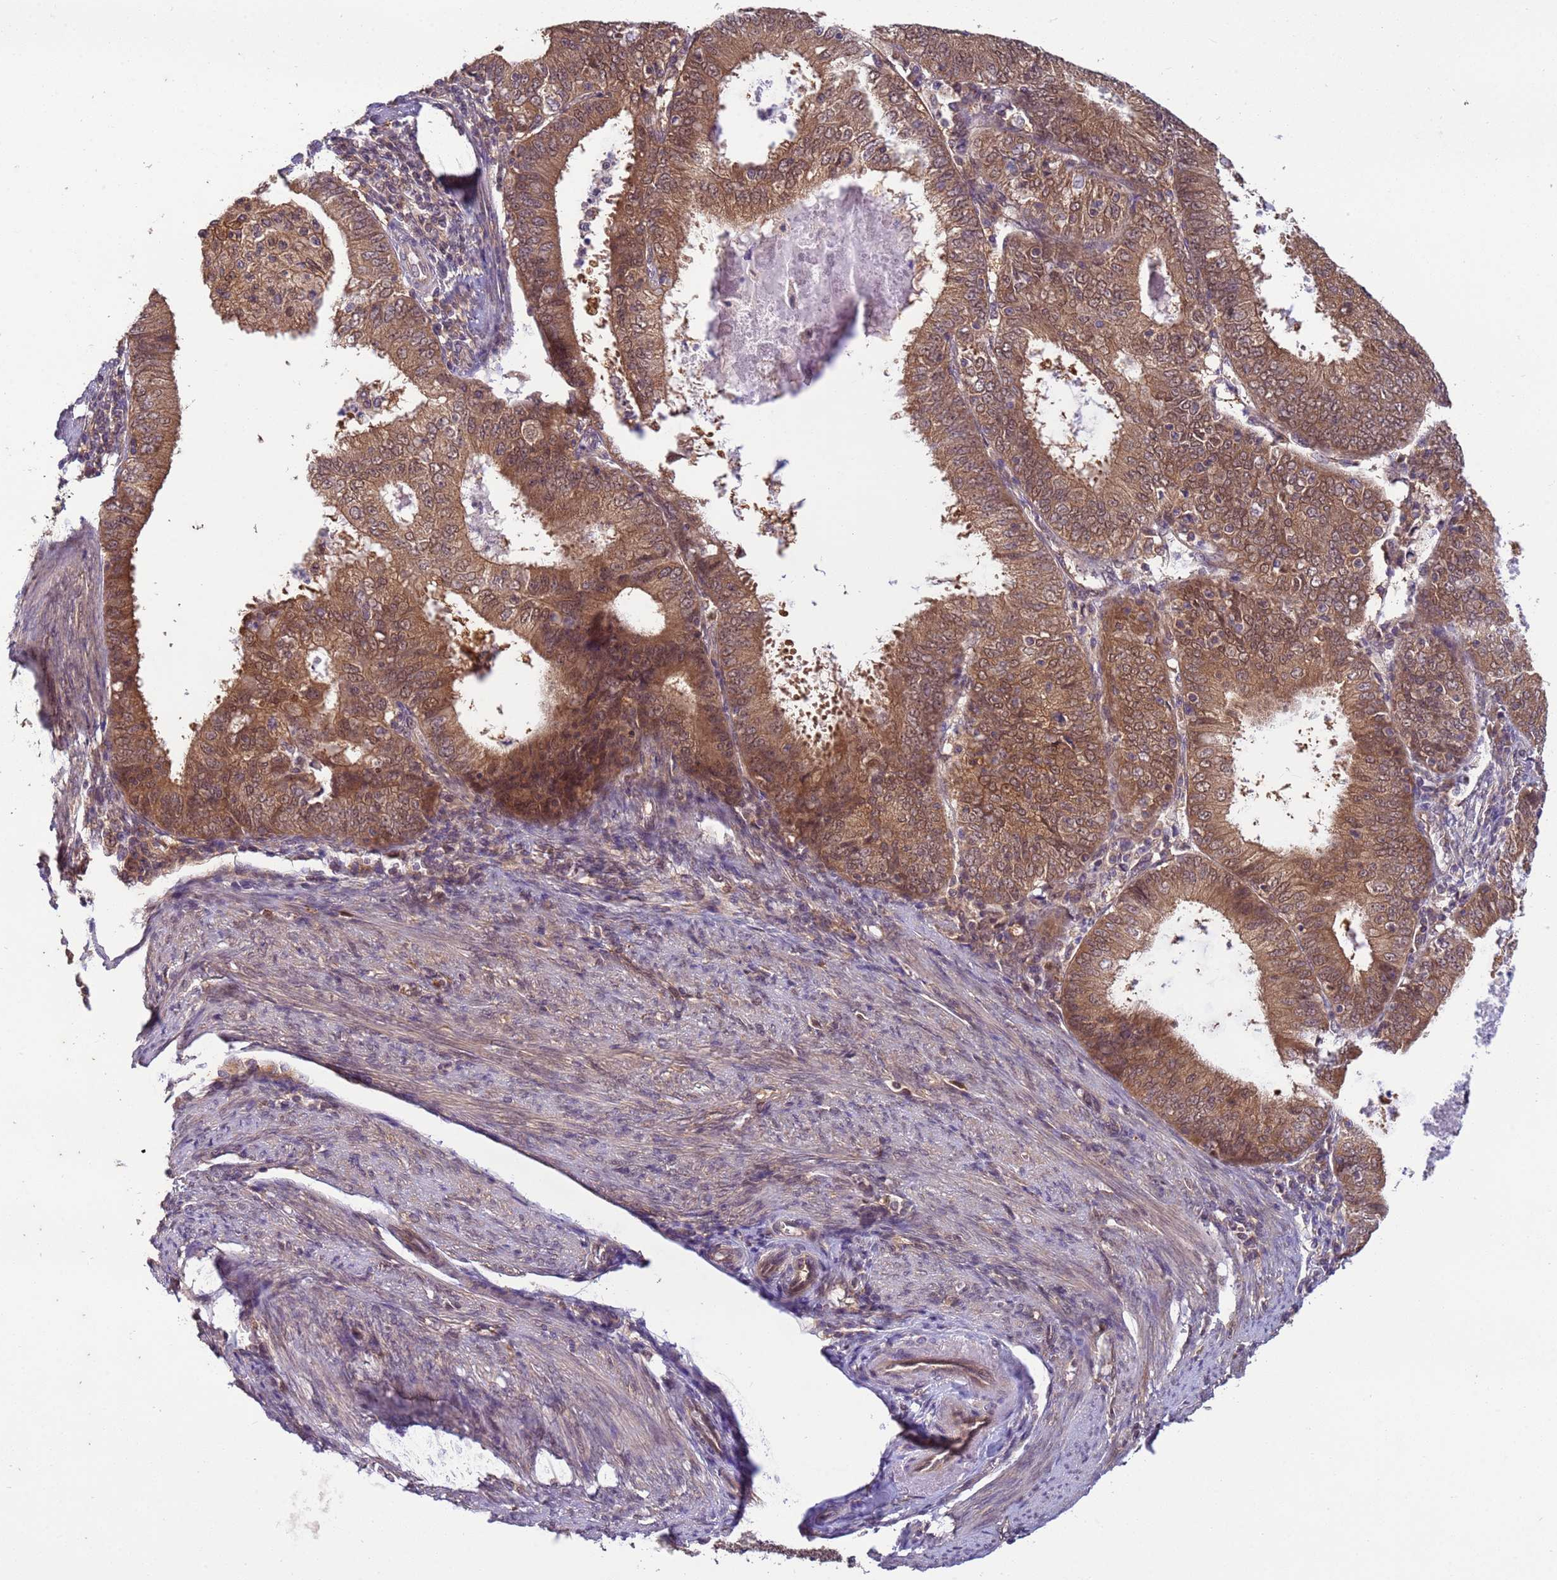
{"staining": {"intensity": "moderate", "quantity": ">75%", "location": "cytoplasmic/membranous,nuclear"}, "tissue": "endometrial cancer", "cell_type": "Tumor cells", "image_type": "cancer", "snomed": [{"axis": "morphology", "description": "Adenocarcinoma, NOS"}, {"axis": "topography", "description": "Endometrium"}], "caption": "This image exhibits immunohistochemistry staining of human endometrial adenocarcinoma, with medium moderate cytoplasmic/membranous and nuclear expression in approximately >75% of tumor cells.", "gene": "NPEPPS", "patient": {"sex": "female", "age": 57}}